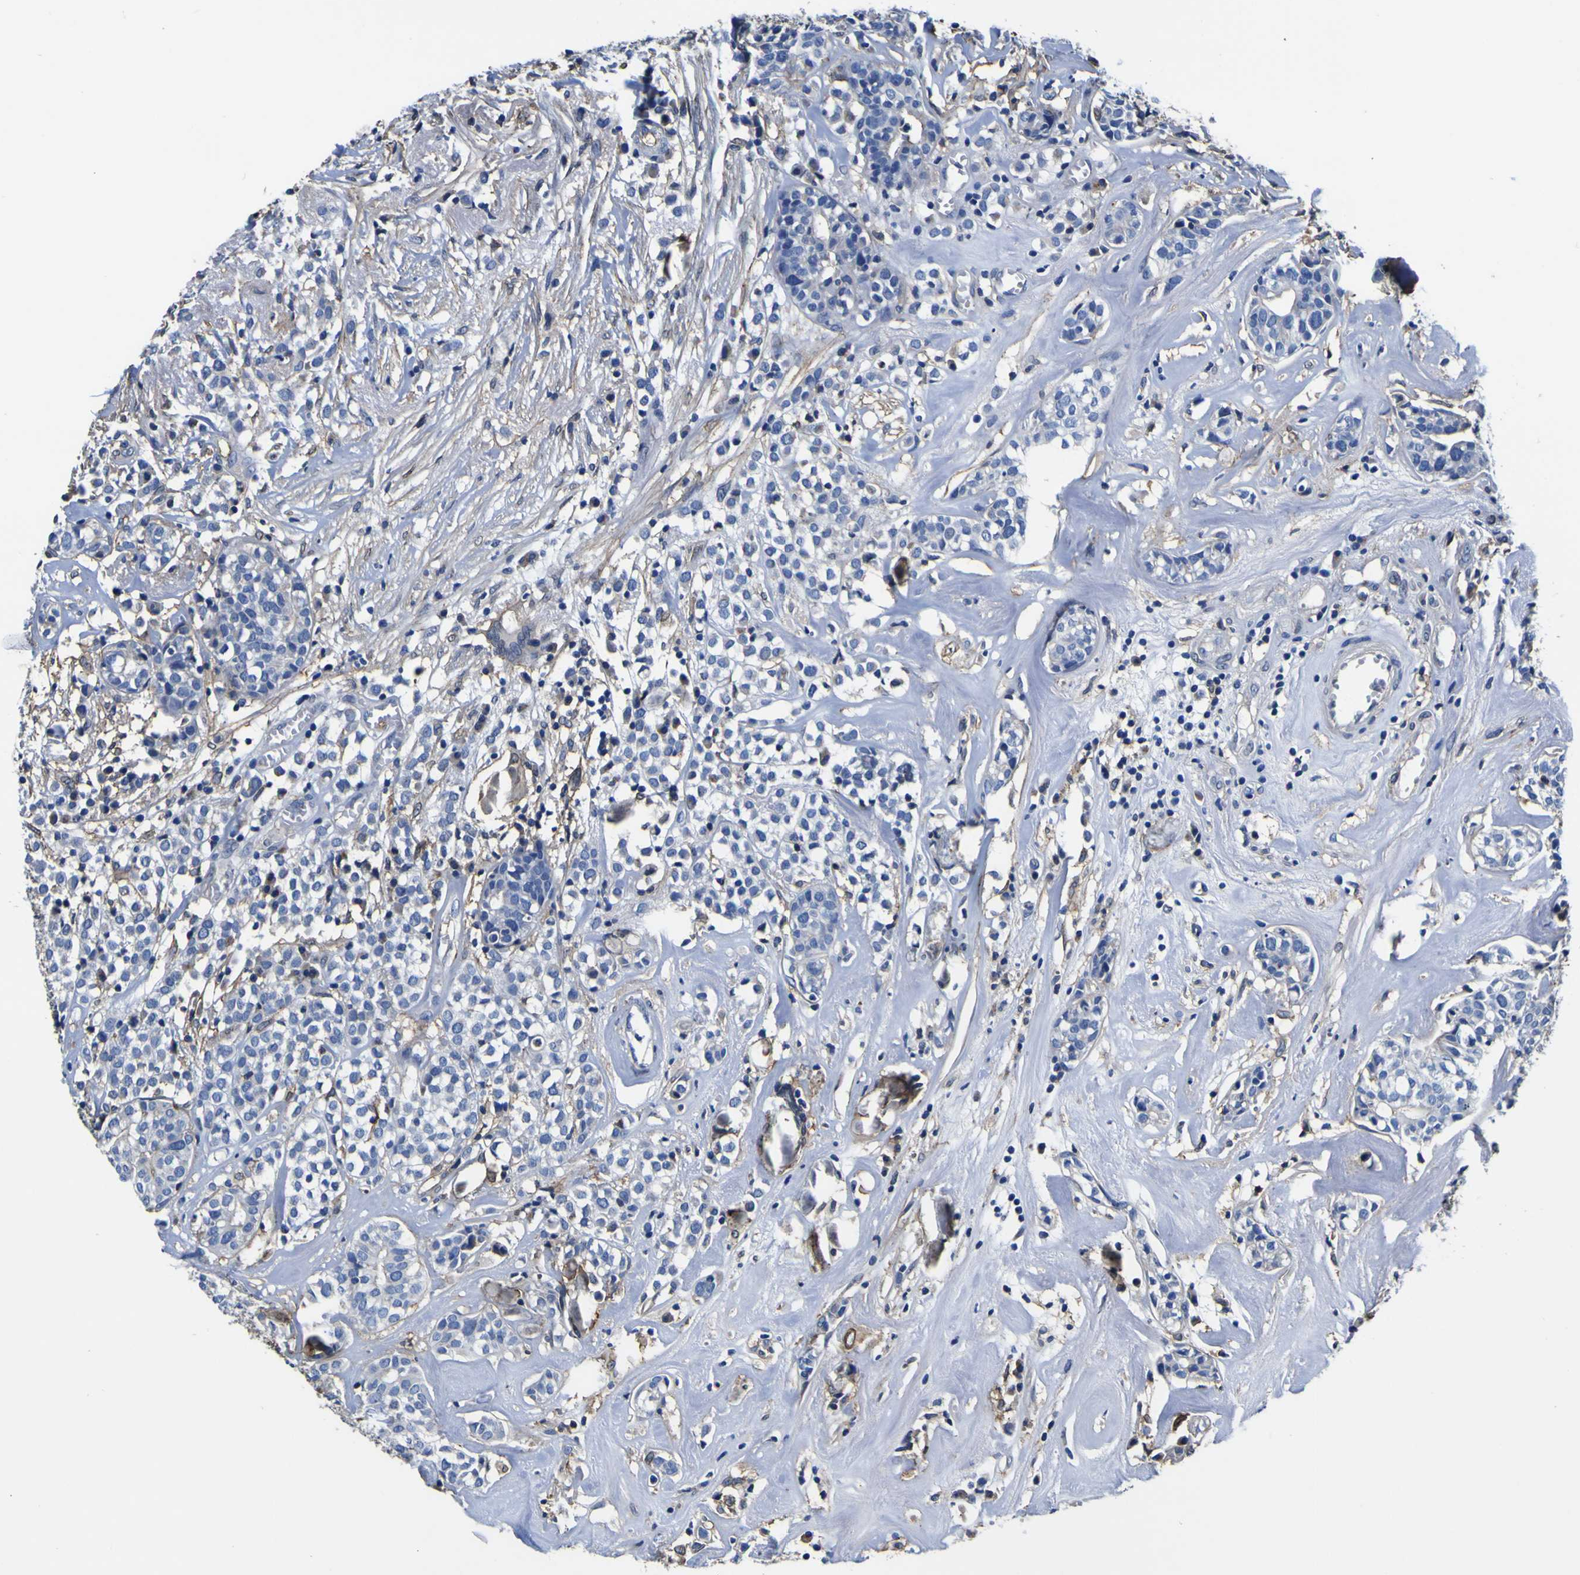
{"staining": {"intensity": "negative", "quantity": "none", "location": "none"}, "tissue": "head and neck cancer", "cell_type": "Tumor cells", "image_type": "cancer", "snomed": [{"axis": "morphology", "description": "Adenocarcinoma, NOS"}, {"axis": "topography", "description": "Salivary gland"}, {"axis": "topography", "description": "Head-Neck"}], "caption": "Immunohistochemistry (IHC) micrograph of neoplastic tissue: head and neck cancer (adenocarcinoma) stained with DAB (3,3'-diaminobenzidine) shows no significant protein staining in tumor cells. (DAB immunohistochemistry visualized using brightfield microscopy, high magnification).", "gene": "PXDN", "patient": {"sex": "female", "age": 65}}